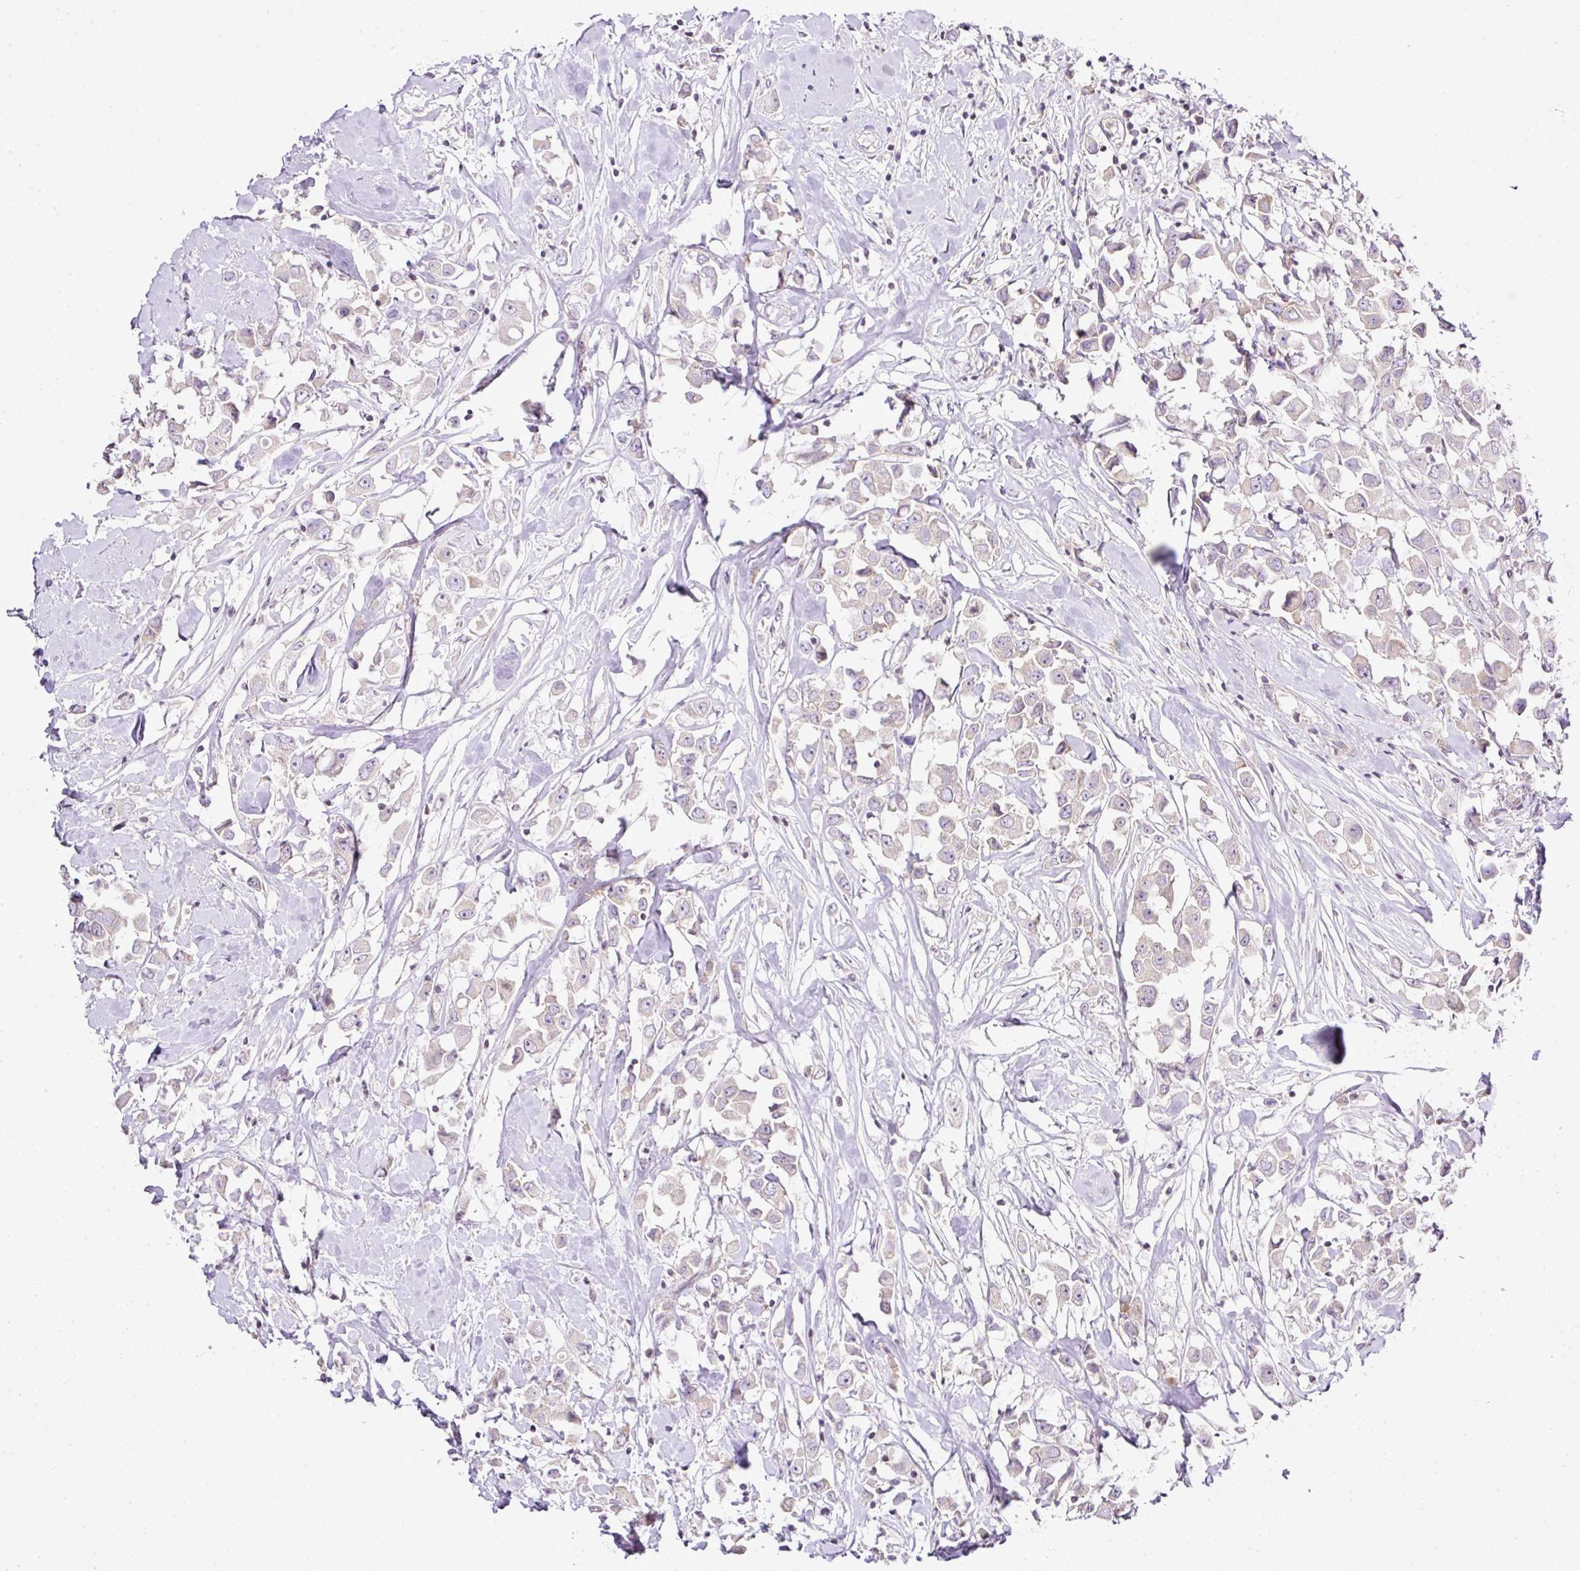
{"staining": {"intensity": "negative", "quantity": "none", "location": "none"}, "tissue": "breast cancer", "cell_type": "Tumor cells", "image_type": "cancer", "snomed": [{"axis": "morphology", "description": "Duct carcinoma"}, {"axis": "topography", "description": "Breast"}], "caption": "Immunohistochemistry (IHC) photomicrograph of human breast cancer (infiltrating ductal carcinoma) stained for a protein (brown), which shows no staining in tumor cells.", "gene": "FAM32A", "patient": {"sex": "female", "age": 61}}